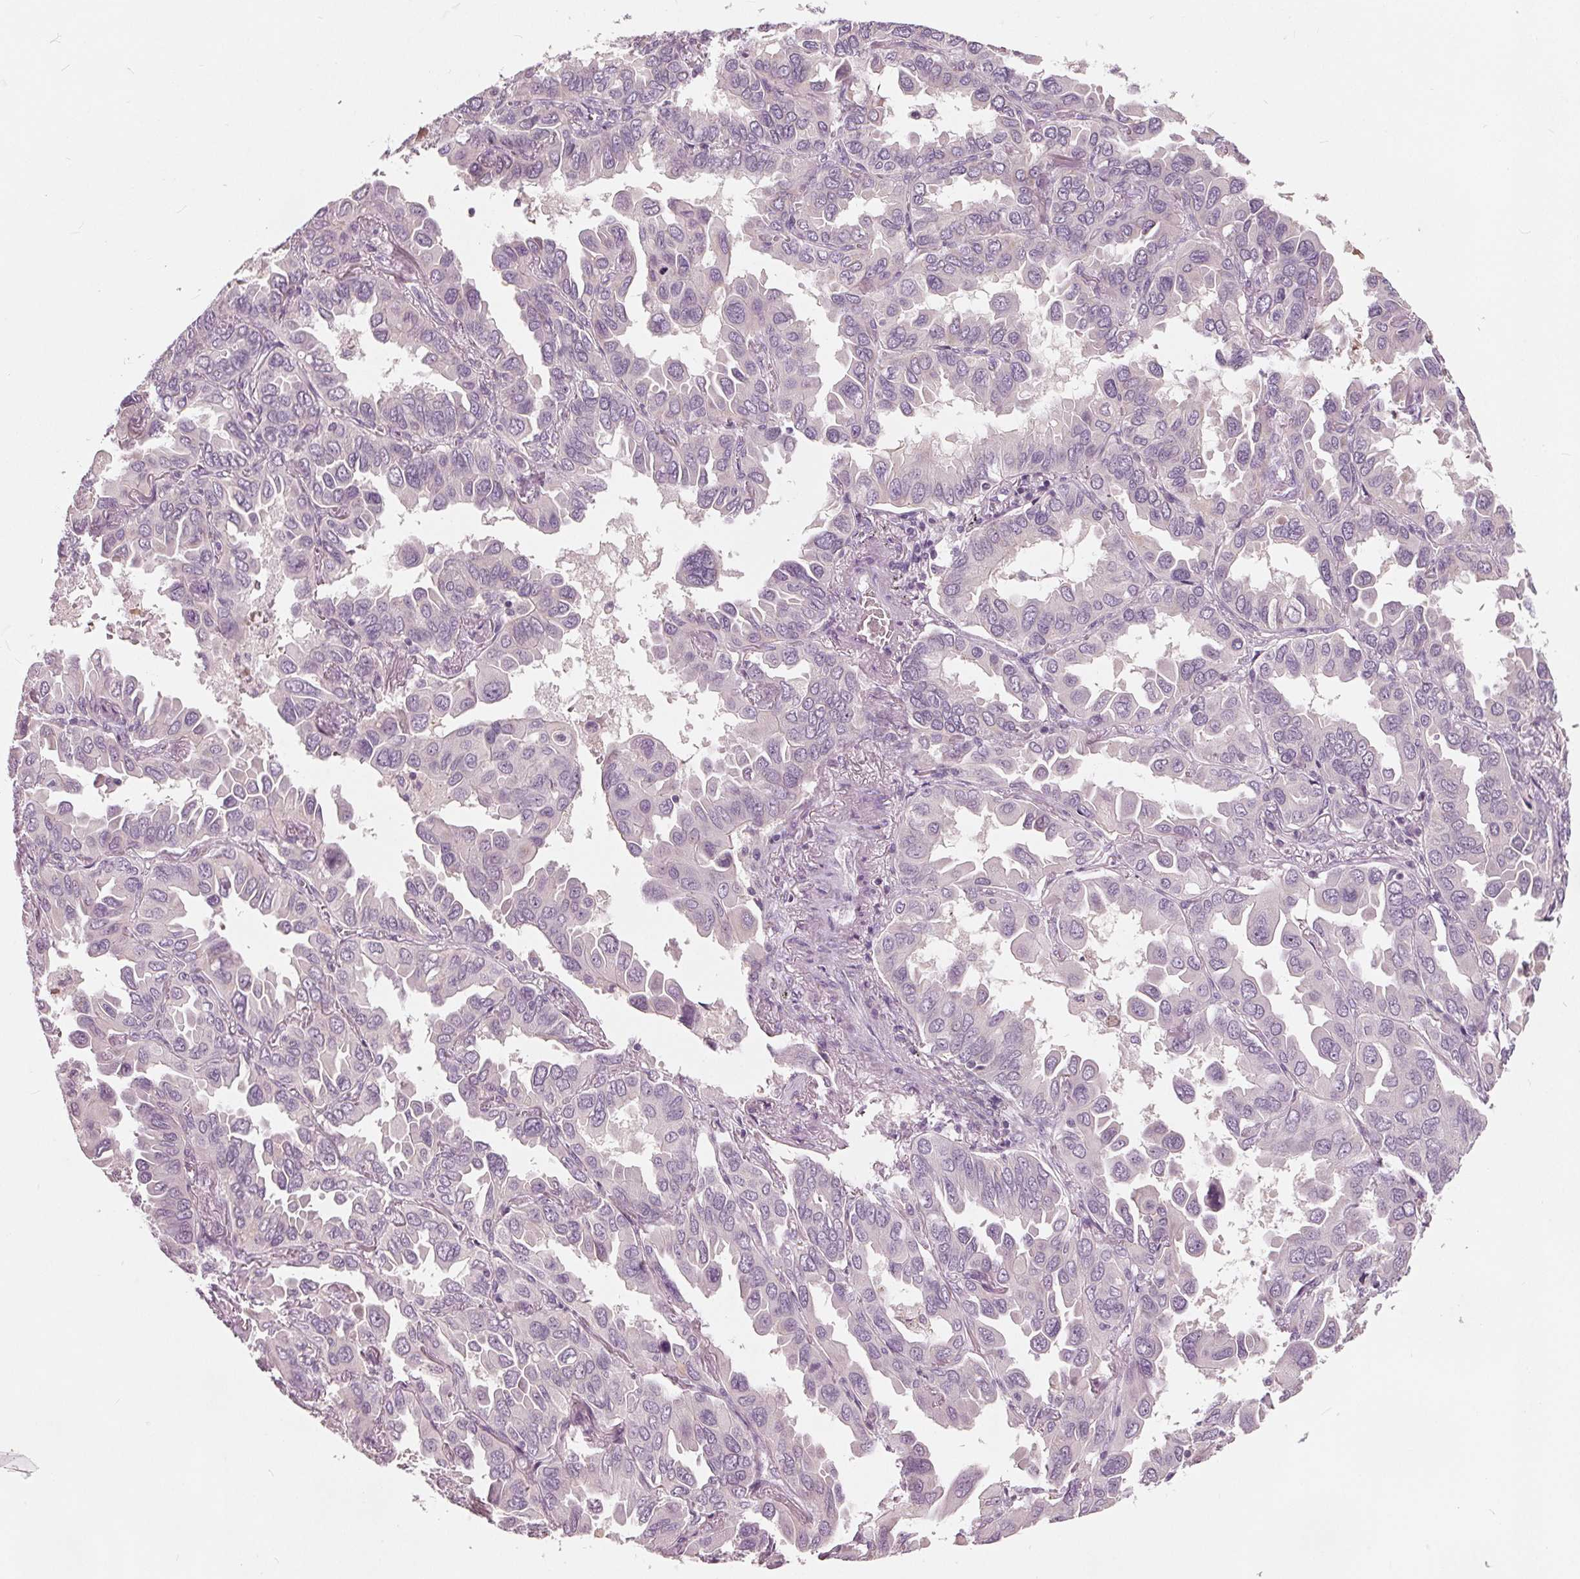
{"staining": {"intensity": "negative", "quantity": "none", "location": "none"}, "tissue": "lung cancer", "cell_type": "Tumor cells", "image_type": "cancer", "snomed": [{"axis": "morphology", "description": "Adenocarcinoma, NOS"}, {"axis": "topography", "description": "Lung"}], "caption": "IHC image of adenocarcinoma (lung) stained for a protein (brown), which demonstrates no expression in tumor cells. Brightfield microscopy of immunohistochemistry (IHC) stained with DAB (brown) and hematoxylin (blue), captured at high magnification.", "gene": "TKFC", "patient": {"sex": "male", "age": 64}}